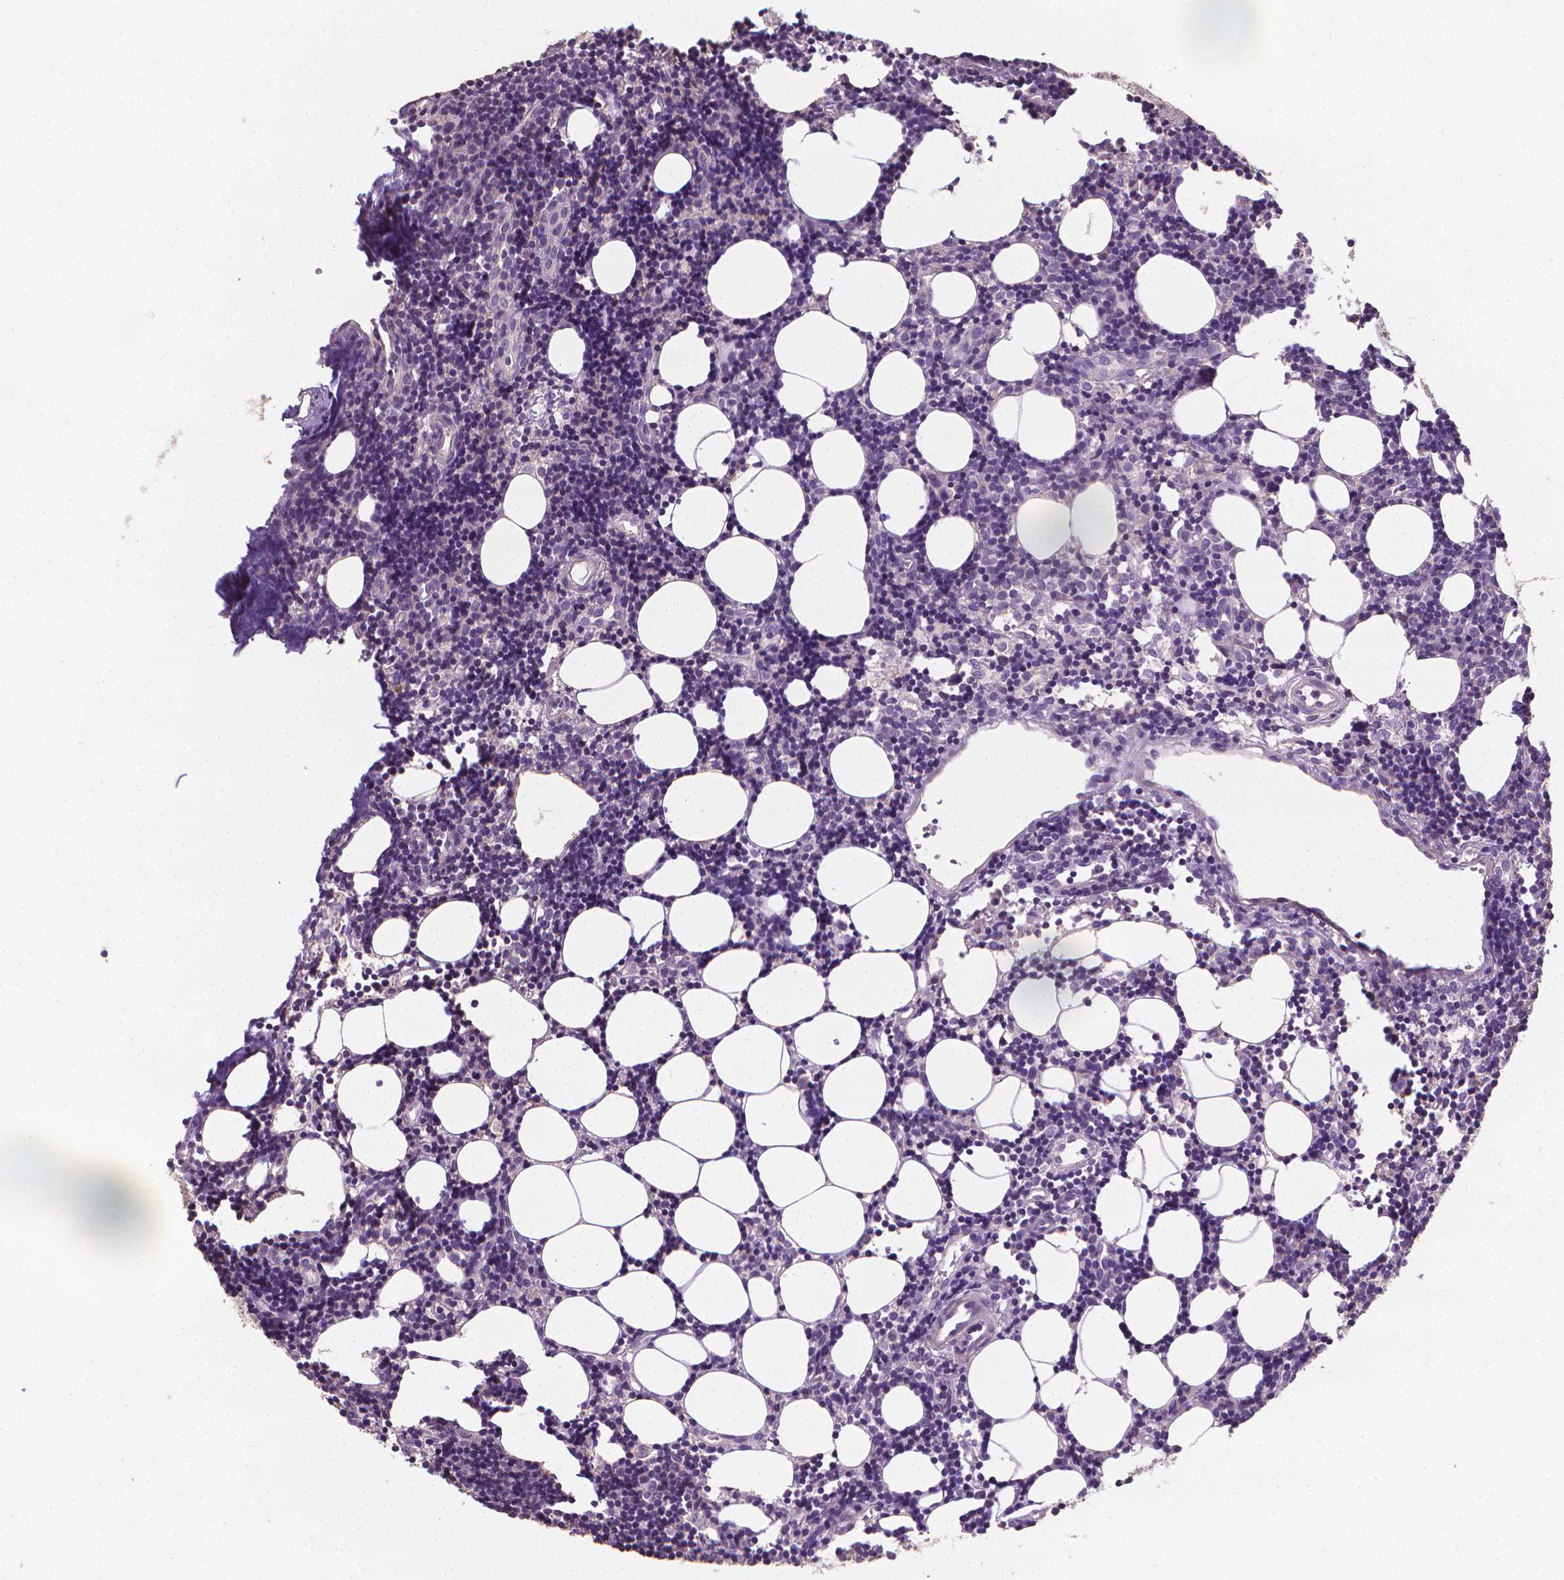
{"staining": {"intensity": "negative", "quantity": "none", "location": "none"}, "tissue": "lymph node", "cell_type": "Germinal center cells", "image_type": "normal", "snomed": [{"axis": "morphology", "description": "Normal tissue, NOS"}, {"axis": "topography", "description": "Lymph node"}], "caption": "Human lymph node stained for a protein using immunohistochemistry (IHC) reveals no positivity in germinal center cells.", "gene": "CATIP", "patient": {"sex": "female", "age": 41}}